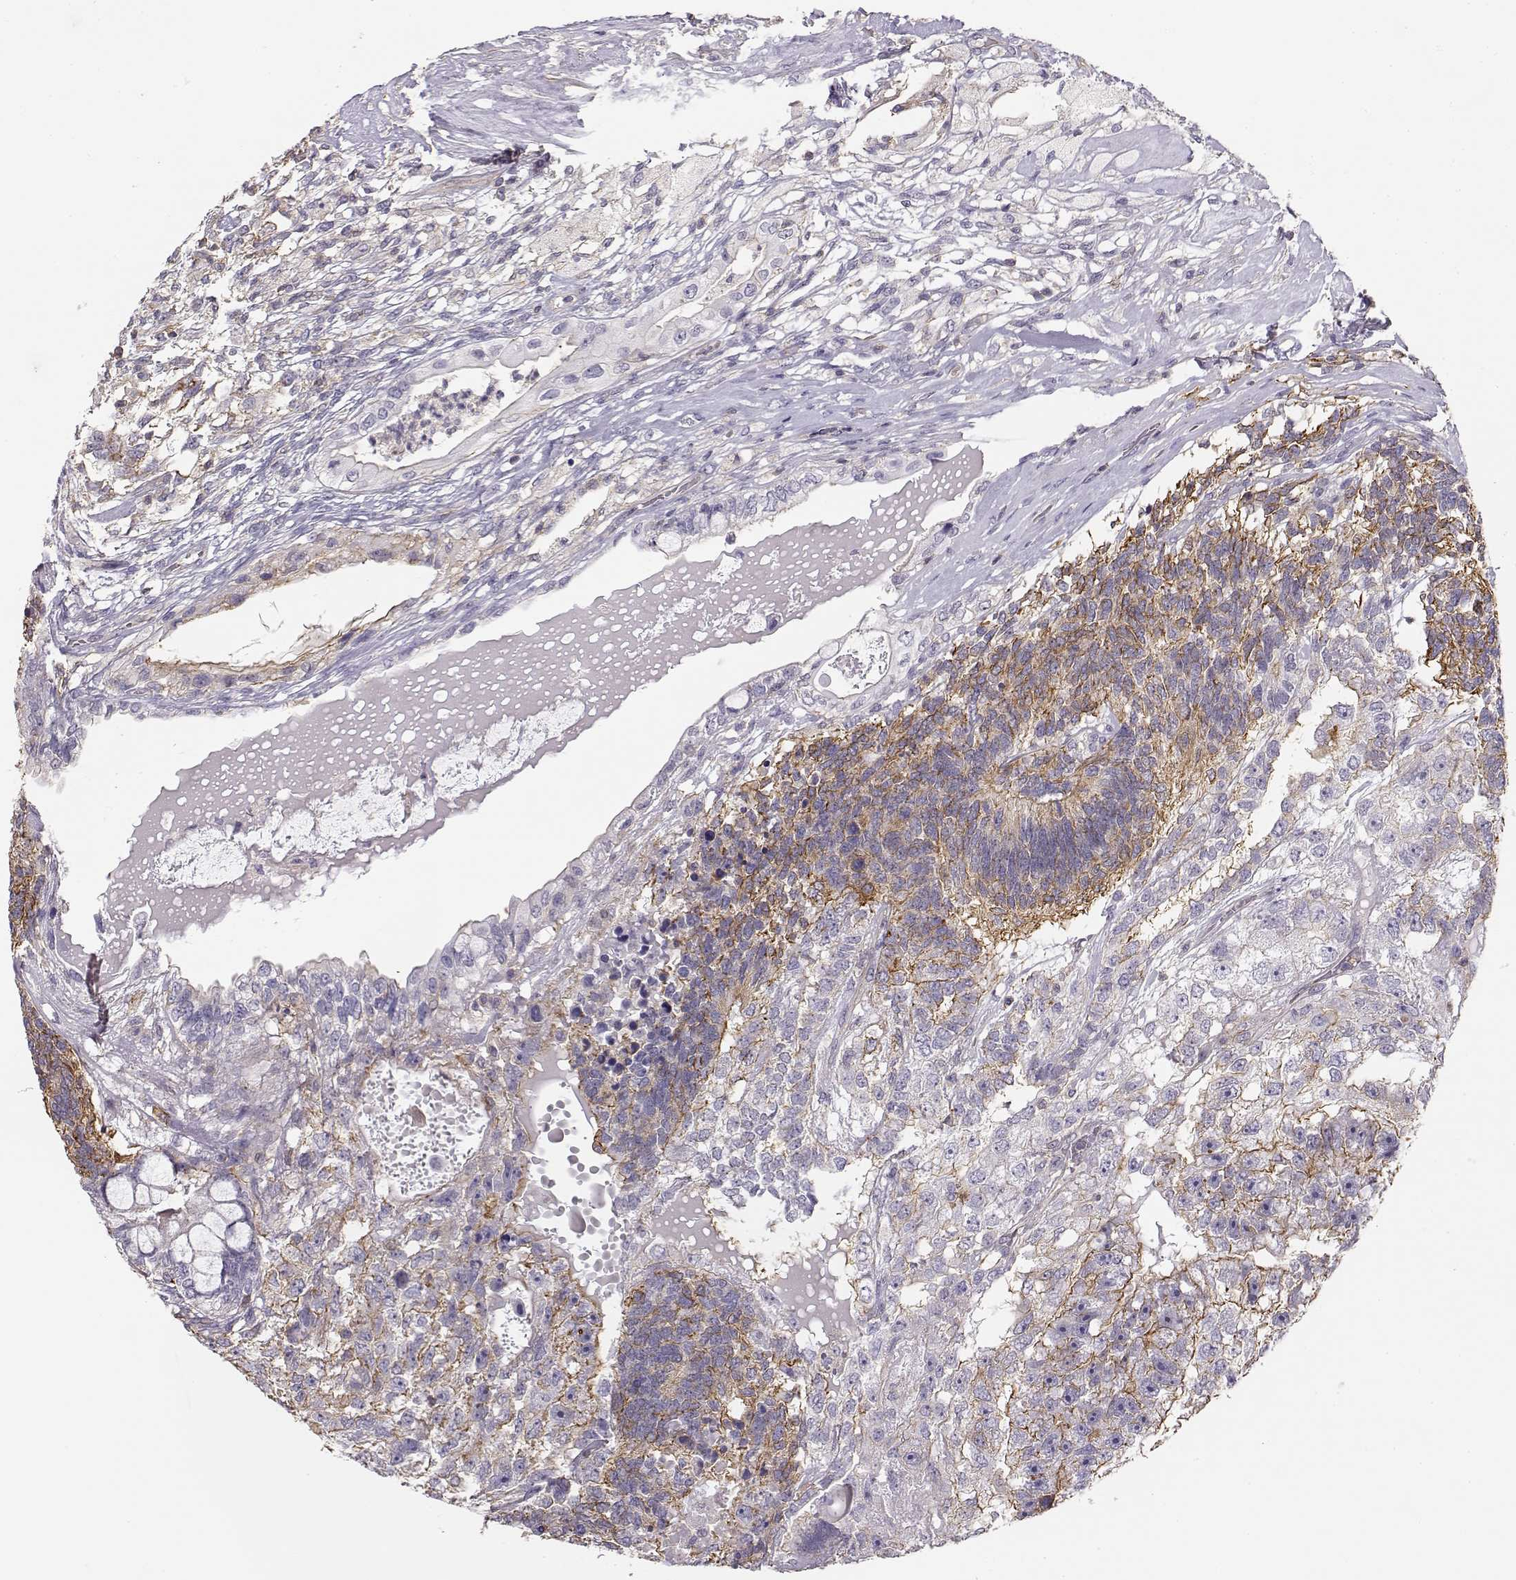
{"staining": {"intensity": "strong", "quantity": "25%-75%", "location": "cytoplasmic/membranous"}, "tissue": "testis cancer", "cell_type": "Tumor cells", "image_type": "cancer", "snomed": [{"axis": "morphology", "description": "Seminoma, NOS"}, {"axis": "morphology", "description": "Carcinoma, Embryonal, NOS"}, {"axis": "topography", "description": "Testis"}], "caption": "Immunohistochemistry (IHC) photomicrograph of testis cancer (seminoma) stained for a protein (brown), which shows high levels of strong cytoplasmic/membranous positivity in about 25%-75% of tumor cells.", "gene": "DAPL1", "patient": {"sex": "male", "age": 41}}